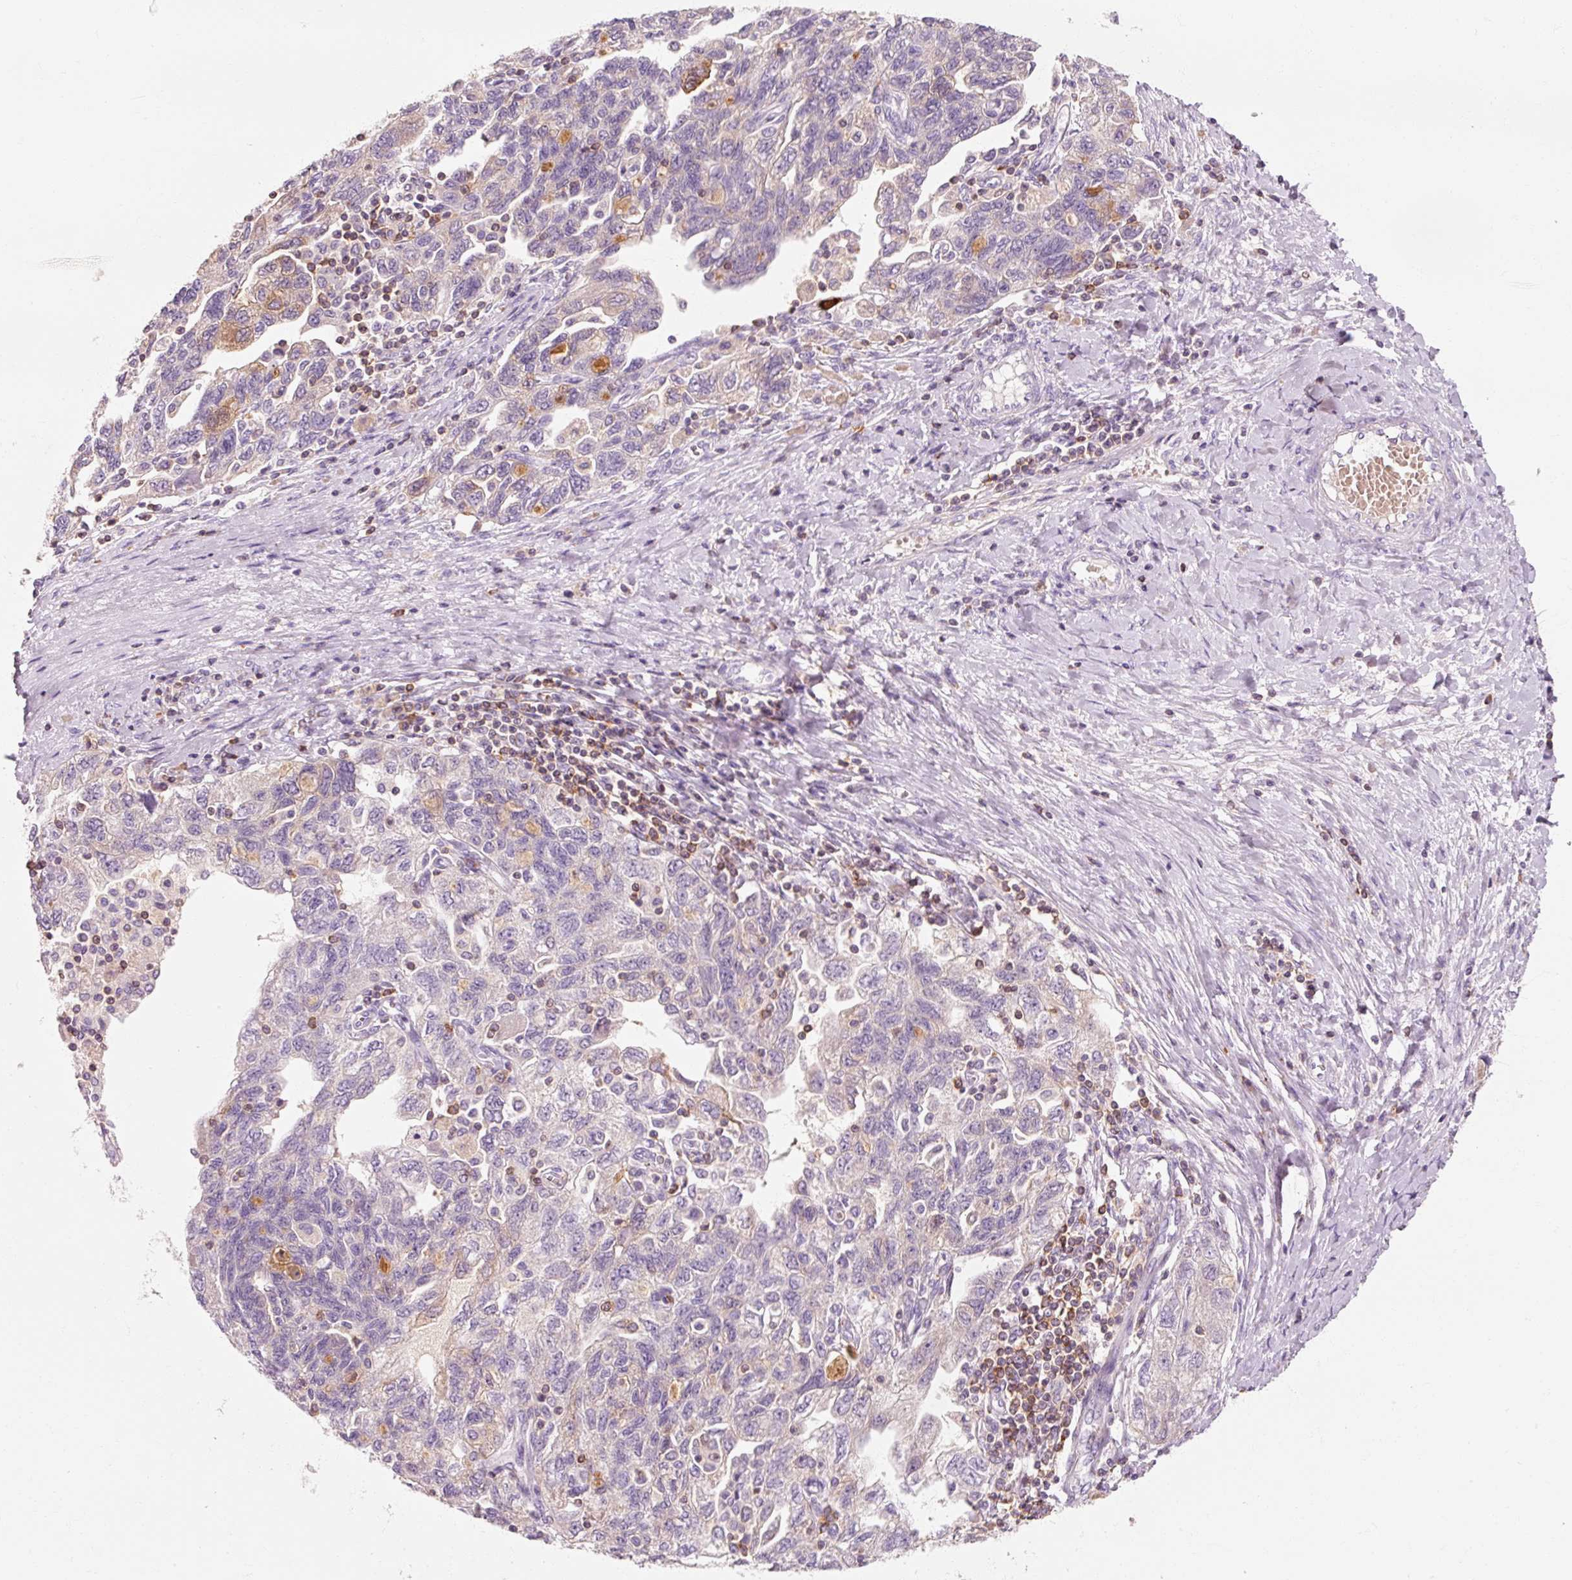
{"staining": {"intensity": "moderate", "quantity": "<25%", "location": "cytoplasmic/membranous"}, "tissue": "ovarian cancer", "cell_type": "Tumor cells", "image_type": "cancer", "snomed": [{"axis": "morphology", "description": "Carcinoma, NOS"}, {"axis": "morphology", "description": "Cystadenocarcinoma, serous, NOS"}, {"axis": "topography", "description": "Ovary"}], "caption": "Immunohistochemistry (IHC) photomicrograph of human ovarian cancer stained for a protein (brown), which shows low levels of moderate cytoplasmic/membranous positivity in approximately <25% of tumor cells.", "gene": "OR8K1", "patient": {"sex": "female", "age": 69}}